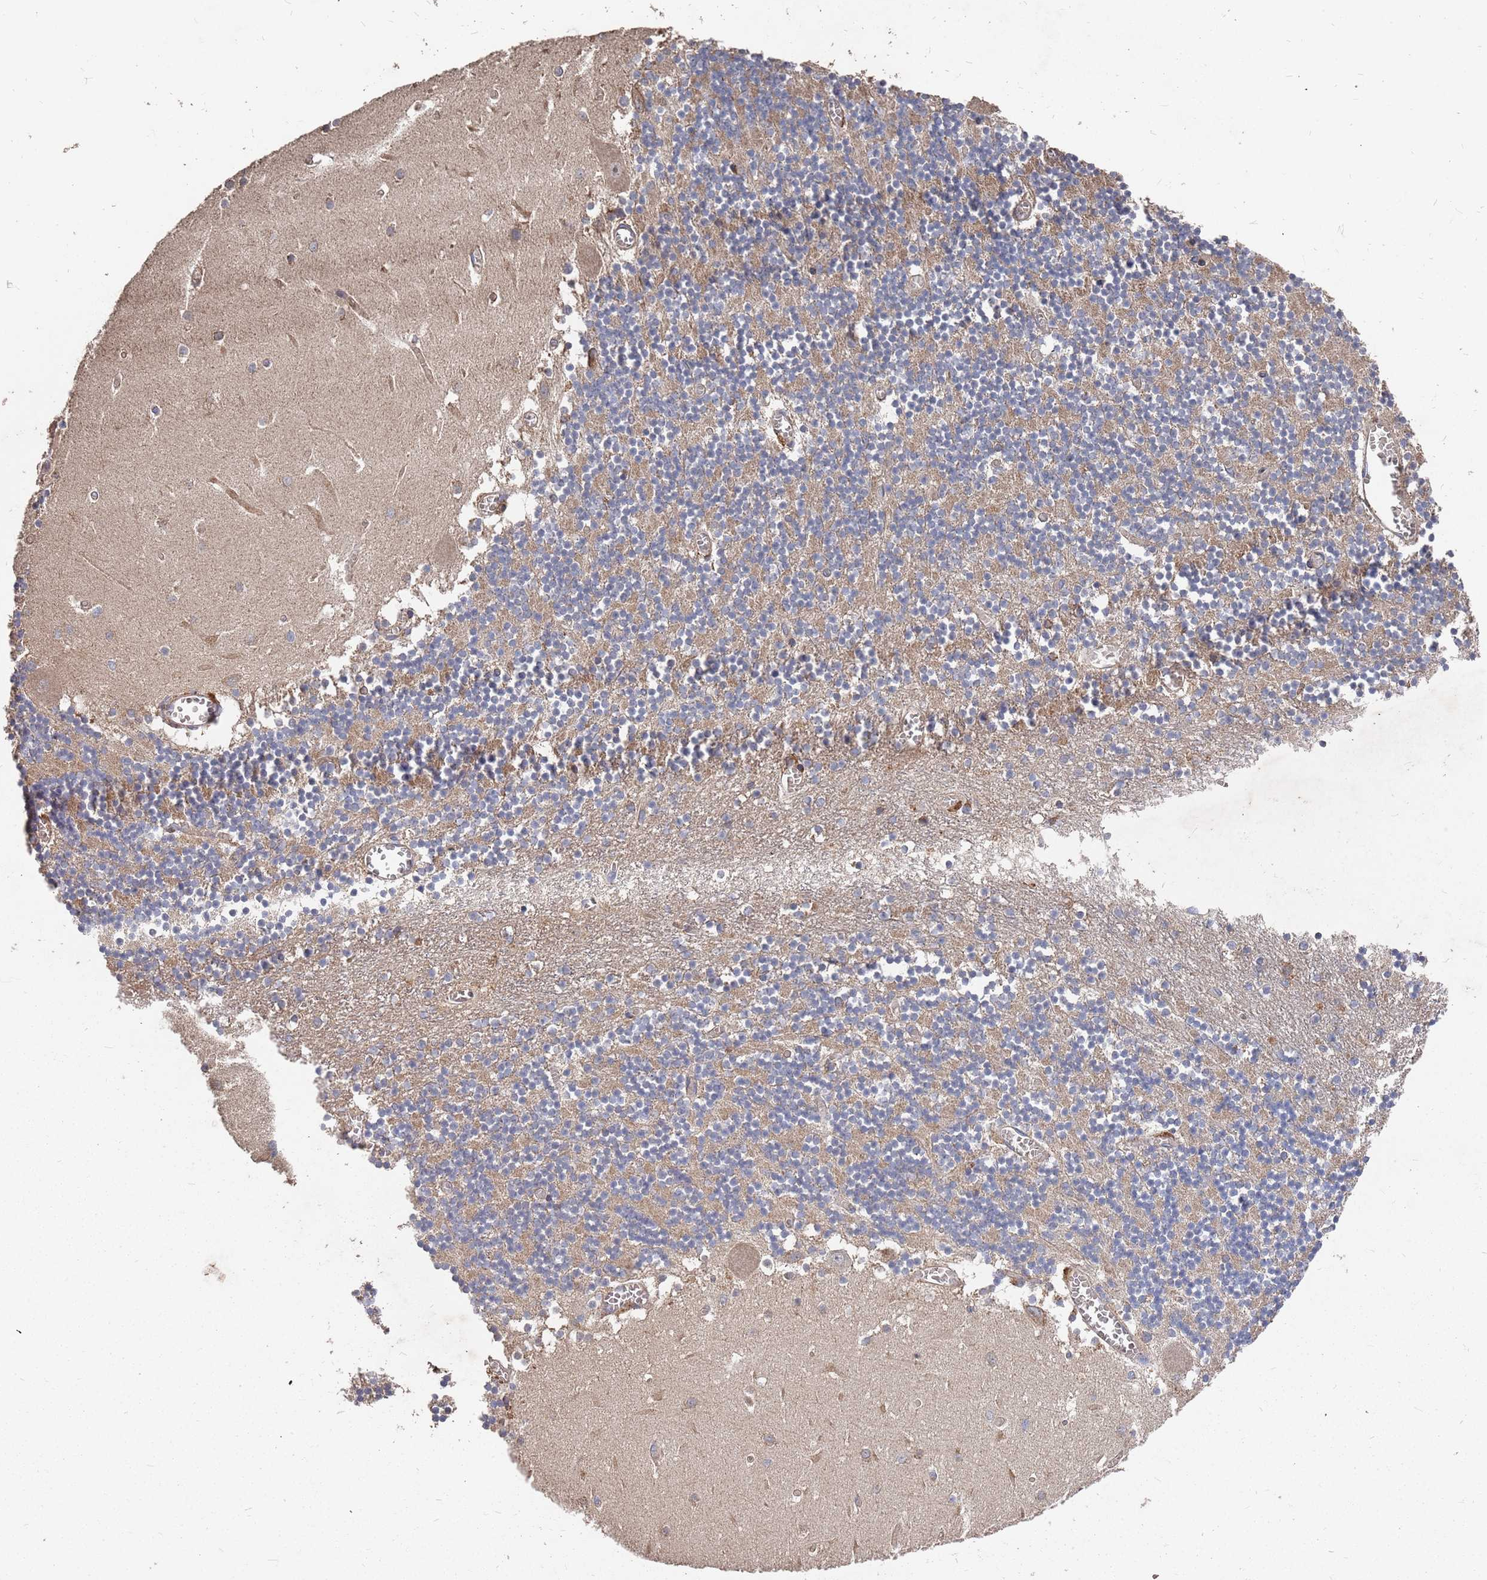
{"staining": {"intensity": "moderate", "quantity": "25%-75%", "location": "cytoplasmic/membranous"}, "tissue": "cerebellum", "cell_type": "Cells in granular layer", "image_type": "normal", "snomed": [{"axis": "morphology", "description": "Normal tissue, NOS"}, {"axis": "topography", "description": "Cerebellum"}], "caption": "Brown immunohistochemical staining in unremarkable cerebellum demonstrates moderate cytoplasmic/membranous expression in approximately 25%-75% of cells in granular layer.", "gene": "ATG5", "patient": {"sex": "female", "age": 28}}